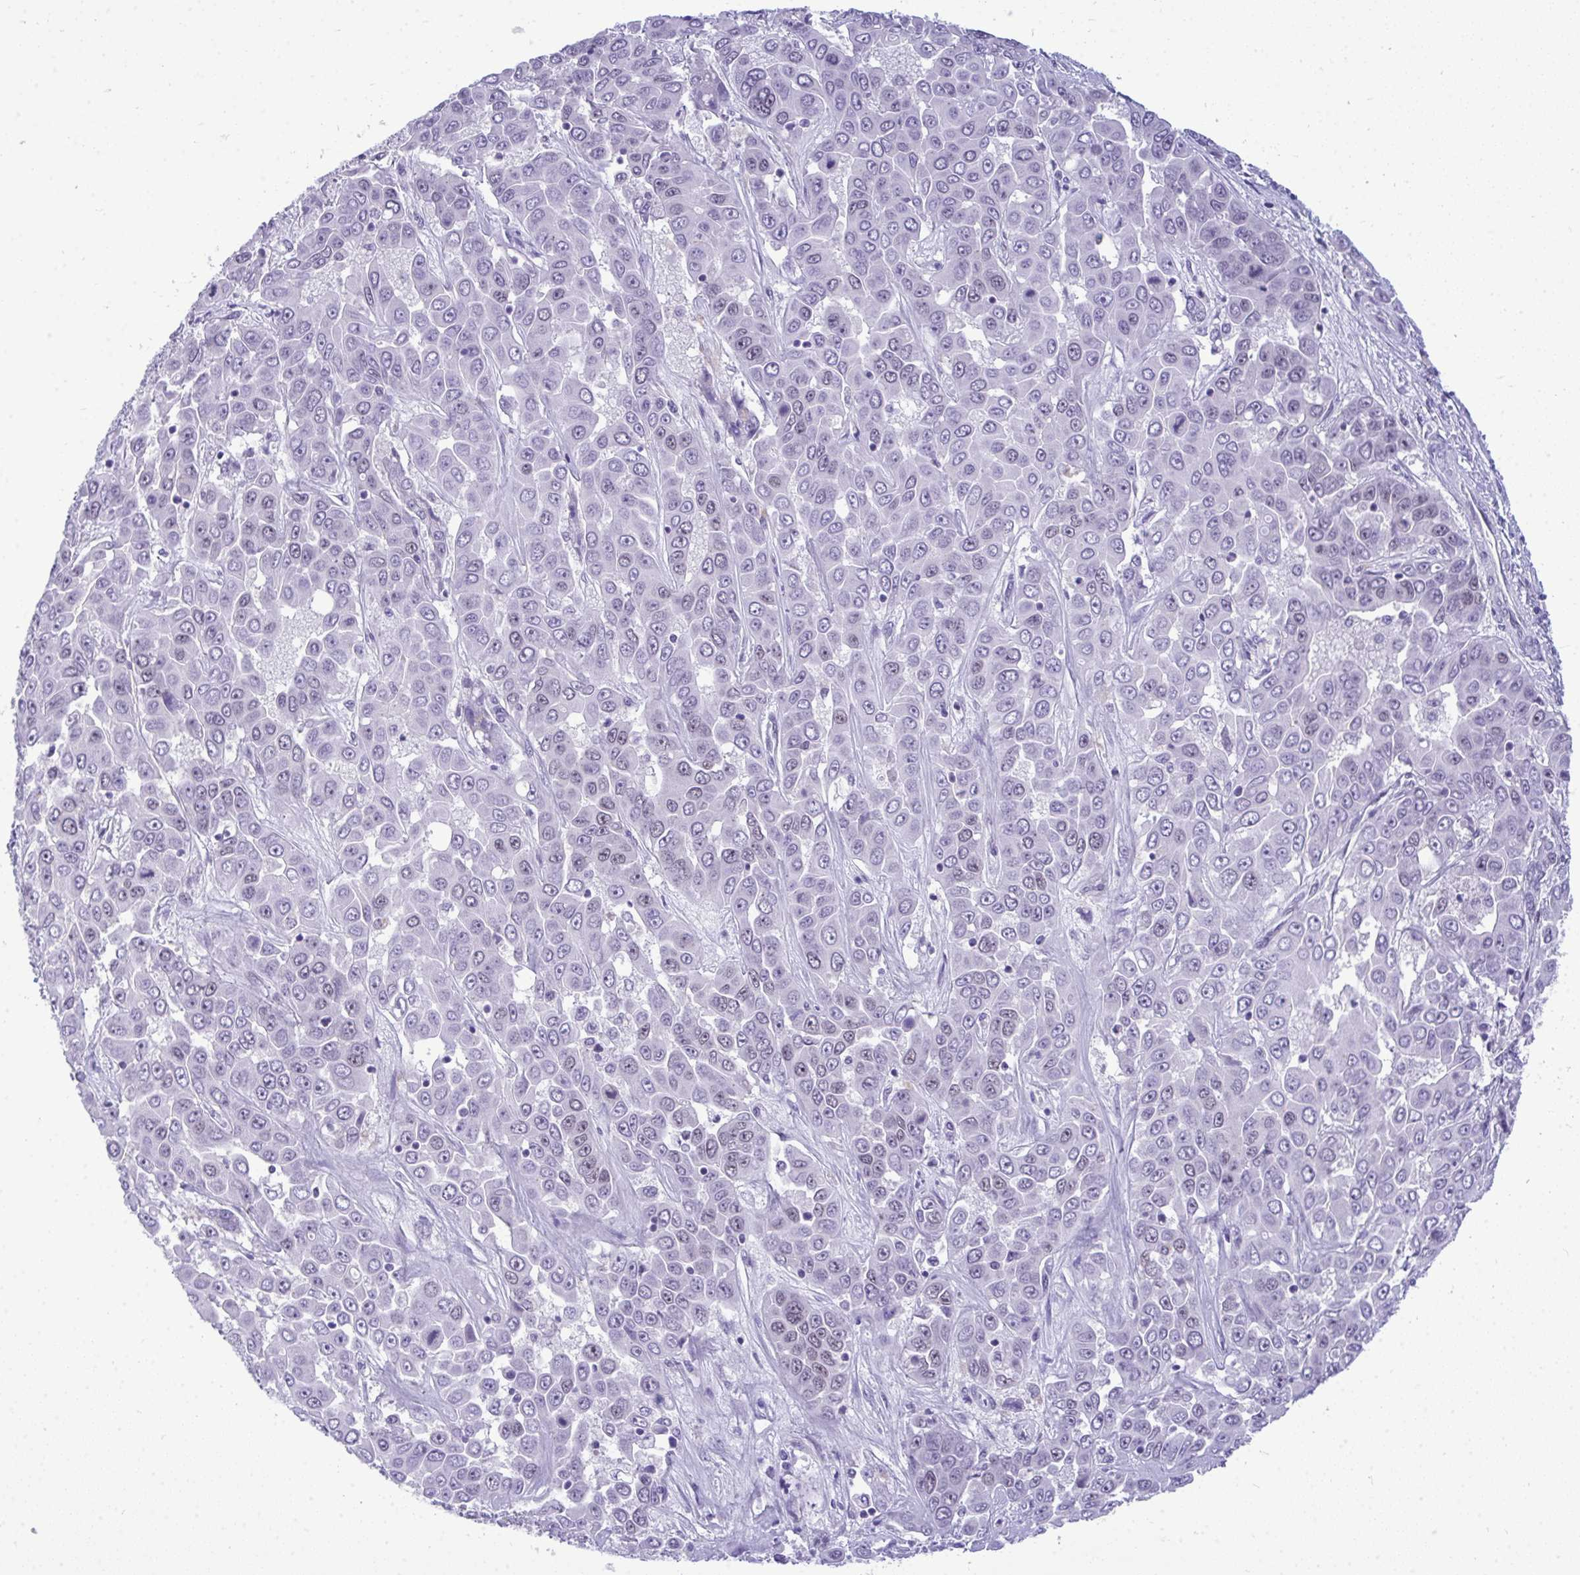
{"staining": {"intensity": "negative", "quantity": "none", "location": "none"}, "tissue": "liver cancer", "cell_type": "Tumor cells", "image_type": "cancer", "snomed": [{"axis": "morphology", "description": "Cholangiocarcinoma"}, {"axis": "topography", "description": "Liver"}], "caption": "The photomicrograph reveals no significant positivity in tumor cells of liver cancer (cholangiocarcinoma). (DAB (3,3'-diaminobenzidine) IHC visualized using brightfield microscopy, high magnification).", "gene": "TEAD4", "patient": {"sex": "female", "age": 52}}